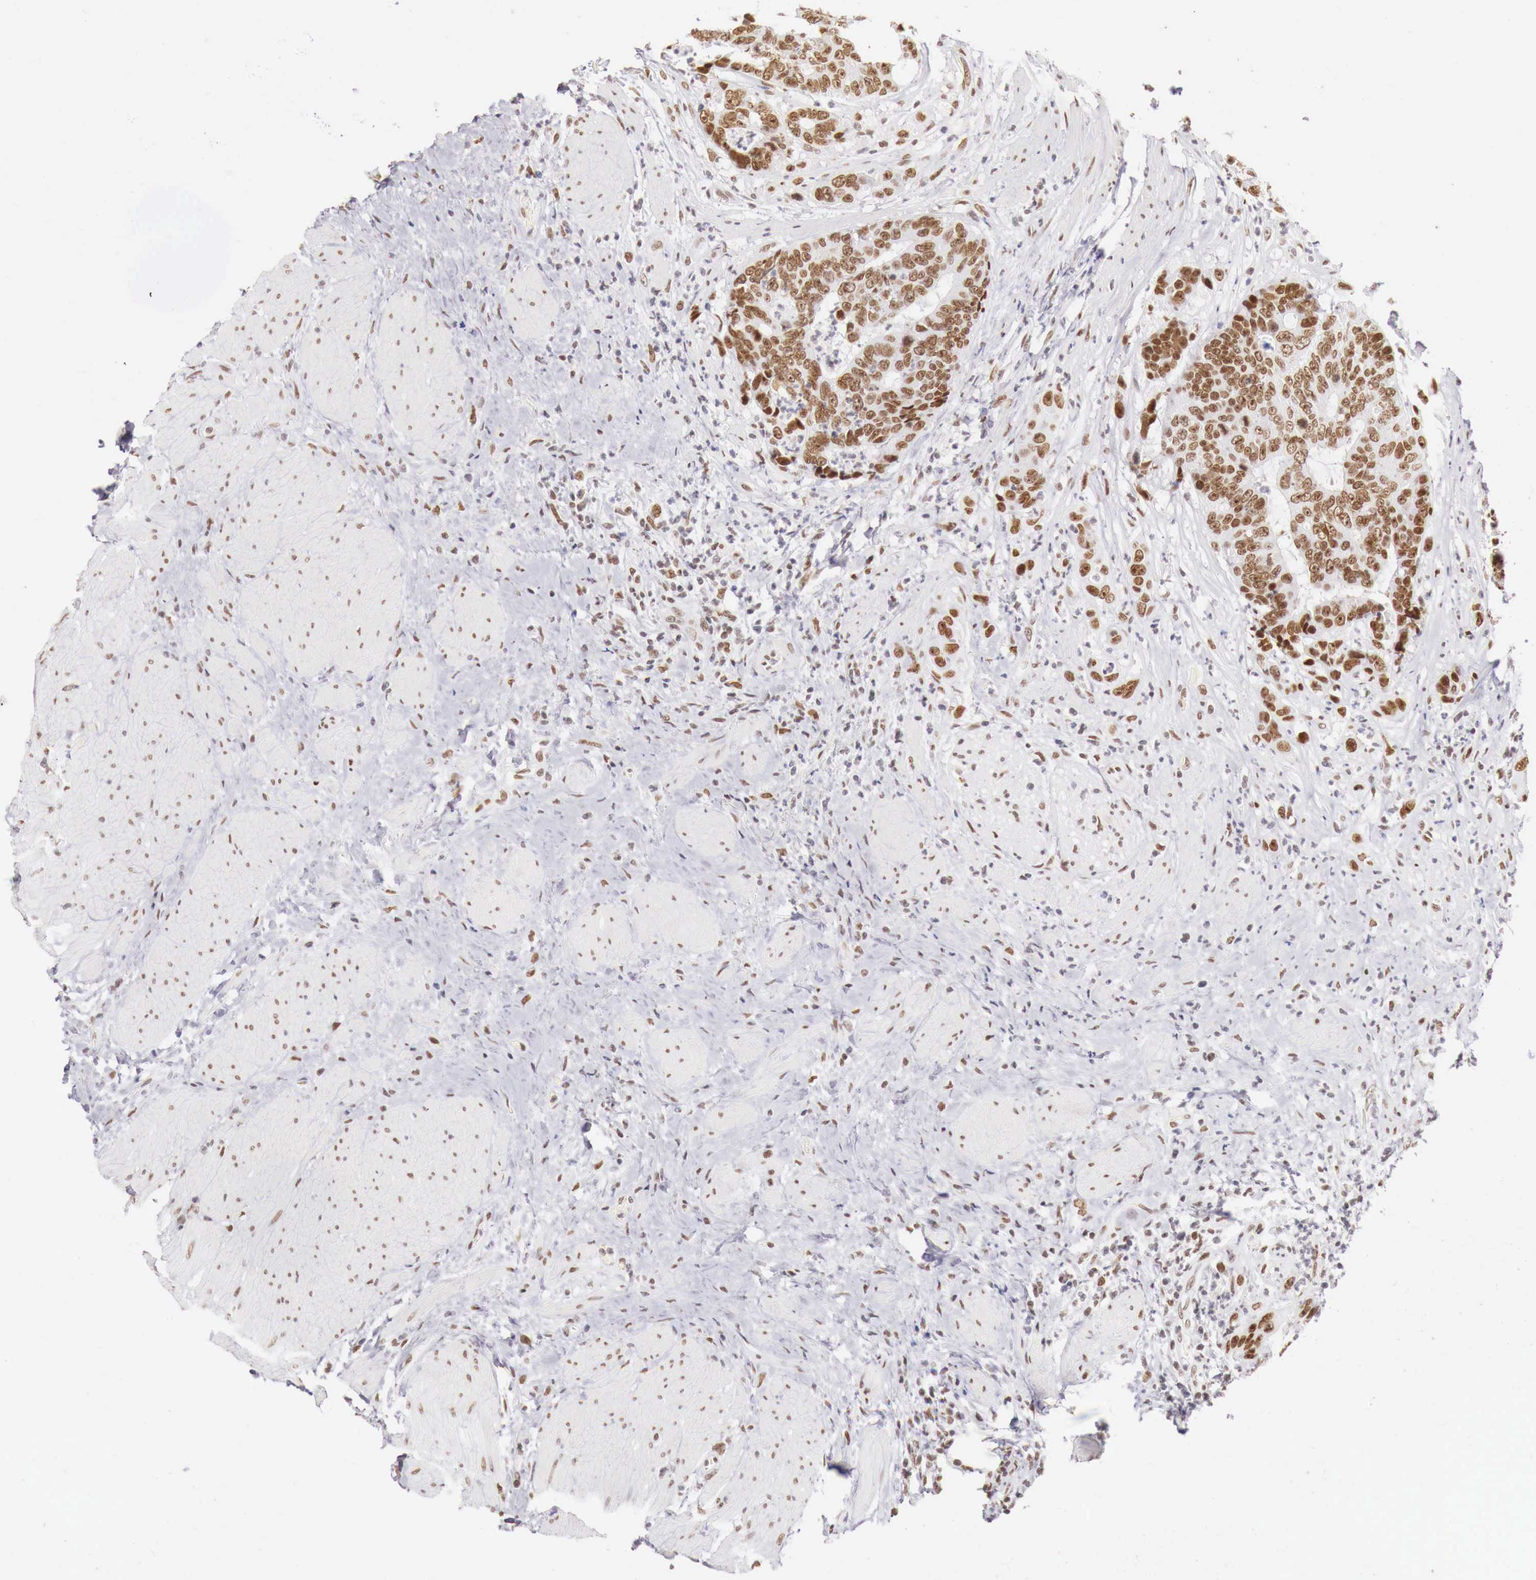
{"staining": {"intensity": "moderate", "quantity": "25%-75%", "location": "nuclear"}, "tissue": "colorectal cancer", "cell_type": "Tumor cells", "image_type": "cancer", "snomed": [{"axis": "morphology", "description": "Adenocarcinoma, NOS"}, {"axis": "topography", "description": "Rectum"}], "caption": "Immunohistochemistry micrograph of human adenocarcinoma (colorectal) stained for a protein (brown), which demonstrates medium levels of moderate nuclear staining in approximately 25%-75% of tumor cells.", "gene": "PHF14", "patient": {"sex": "female", "age": 65}}